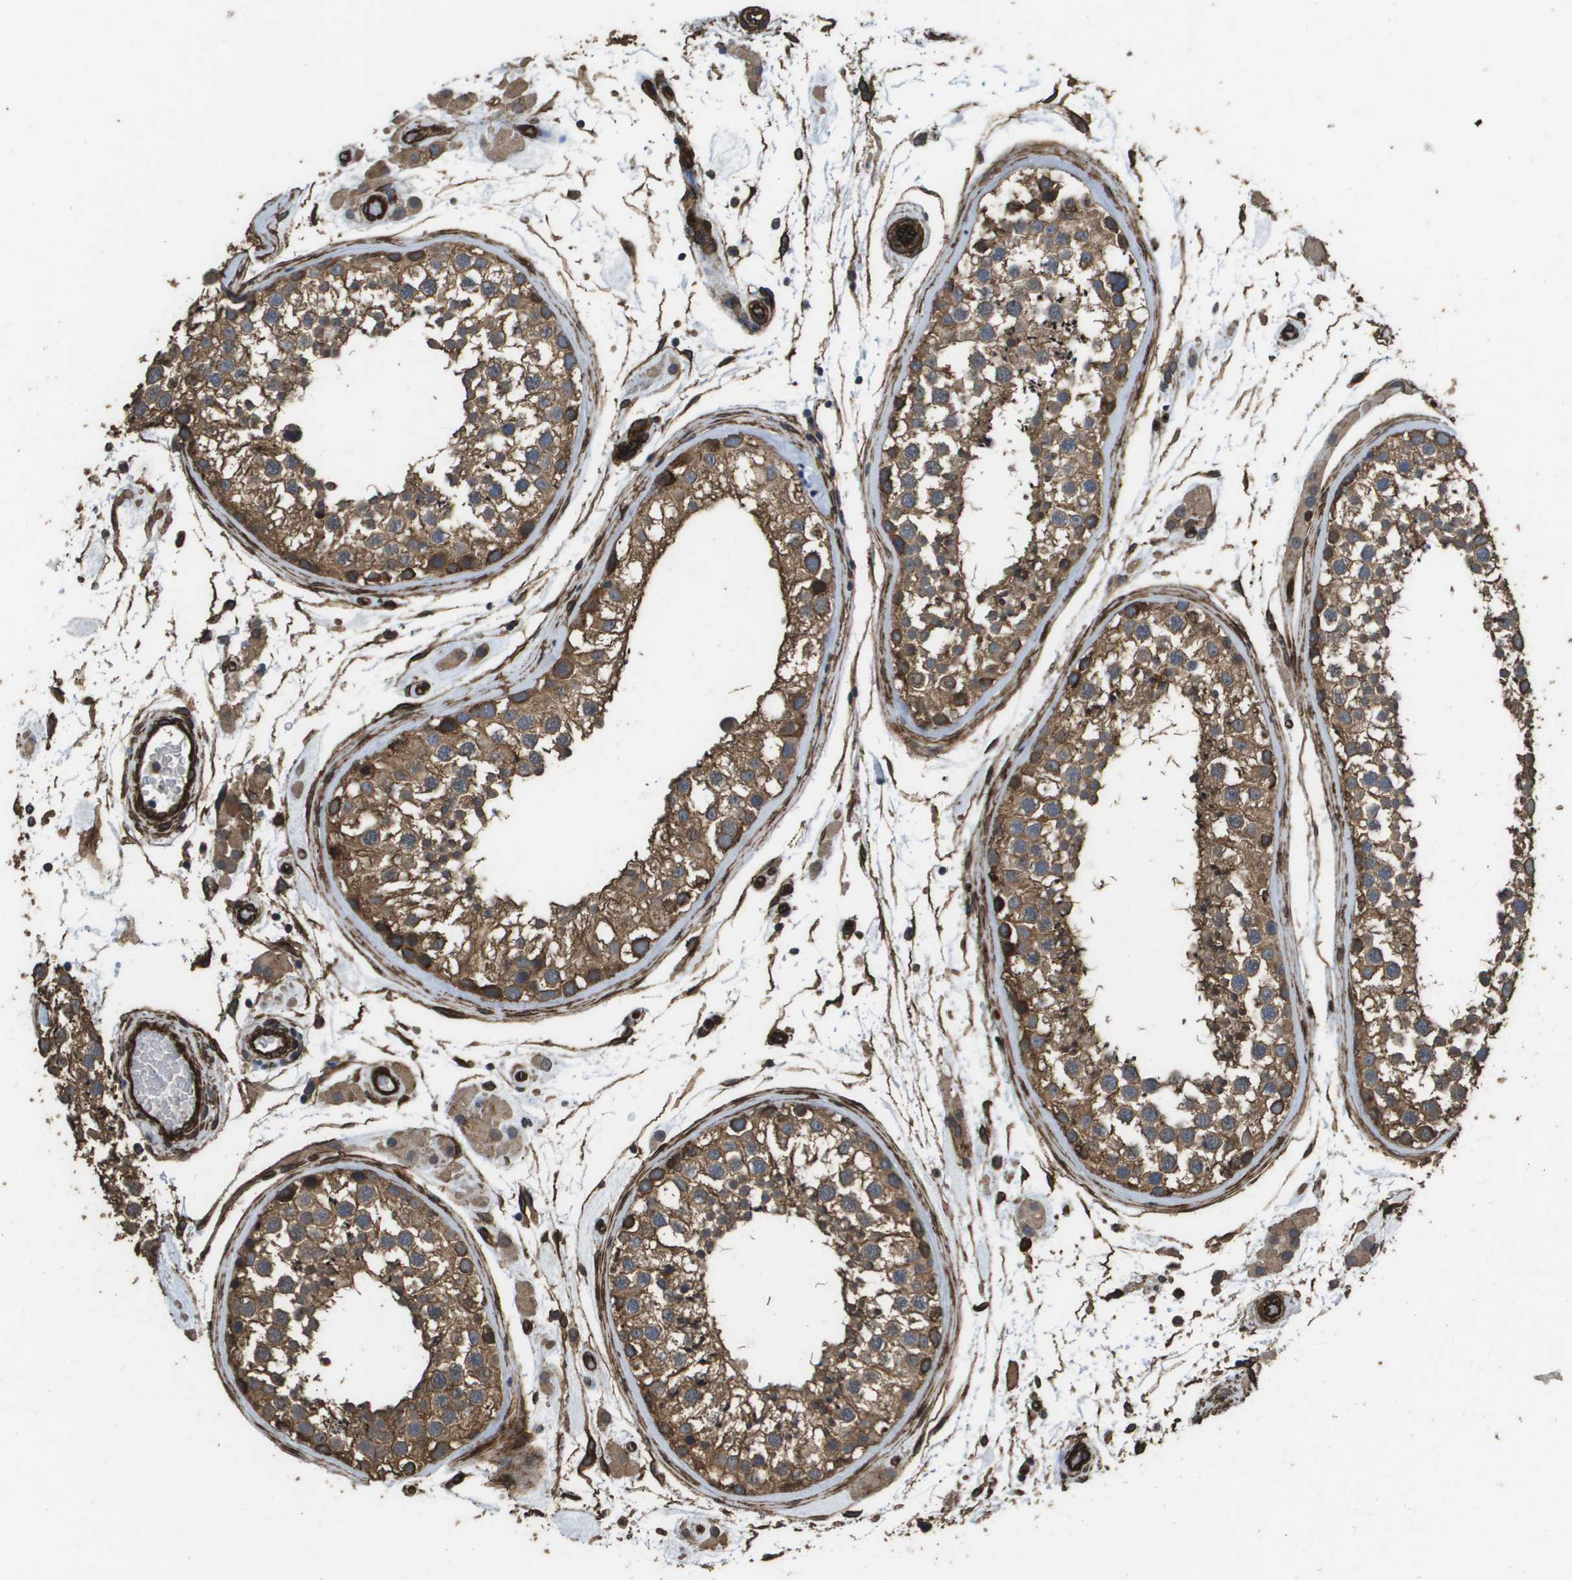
{"staining": {"intensity": "moderate", "quantity": ">75%", "location": "cytoplasmic/membranous"}, "tissue": "testis", "cell_type": "Cells in seminiferous ducts", "image_type": "normal", "snomed": [{"axis": "morphology", "description": "Normal tissue, NOS"}, {"axis": "topography", "description": "Testis"}], "caption": "Immunohistochemistry (IHC) staining of unremarkable testis, which reveals medium levels of moderate cytoplasmic/membranous positivity in approximately >75% of cells in seminiferous ducts indicating moderate cytoplasmic/membranous protein staining. The staining was performed using DAB (brown) for protein detection and nuclei were counterstained in hematoxylin (blue).", "gene": "AAMP", "patient": {"sex": "male", "age": 46}}